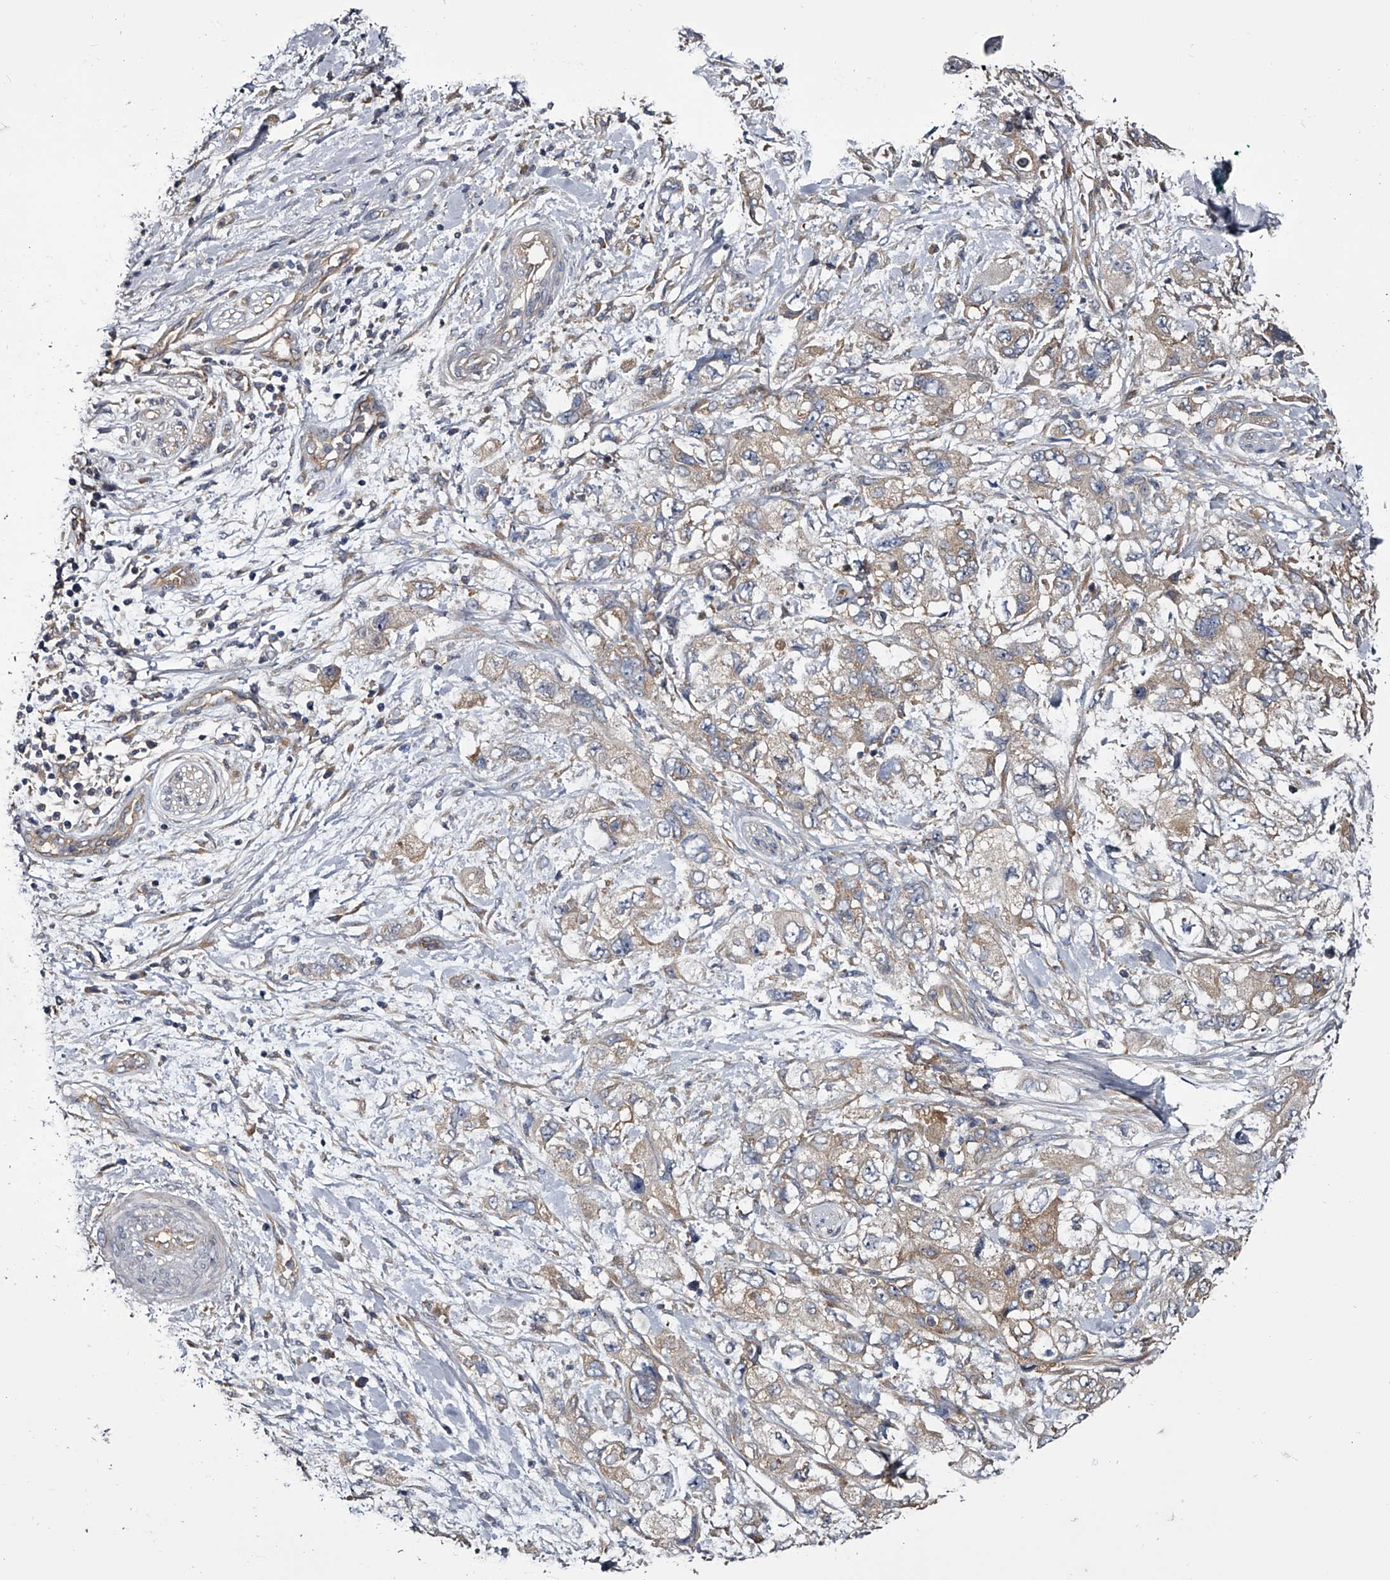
{"staining": {"intensity": "negative", "quantity": "none", "location": "none"}, "tissue": "pancreatic cancer", "cell_type": "Tumor cells", "image_type": "cancer", "snomed": [{"axis": "morphology", "description": "Adenocarcinoma, NOS"}, {"axis": "topography", "description": "Pancreas"}], "caption": "Immunohistochemistry histopathology image of human adenocarcinoma (pancreatic) stained for a protein (brown), which shows no staining in tumor cells.", "gene": "GAPVD1", "patient": {"sex": "female", "age": 73}}